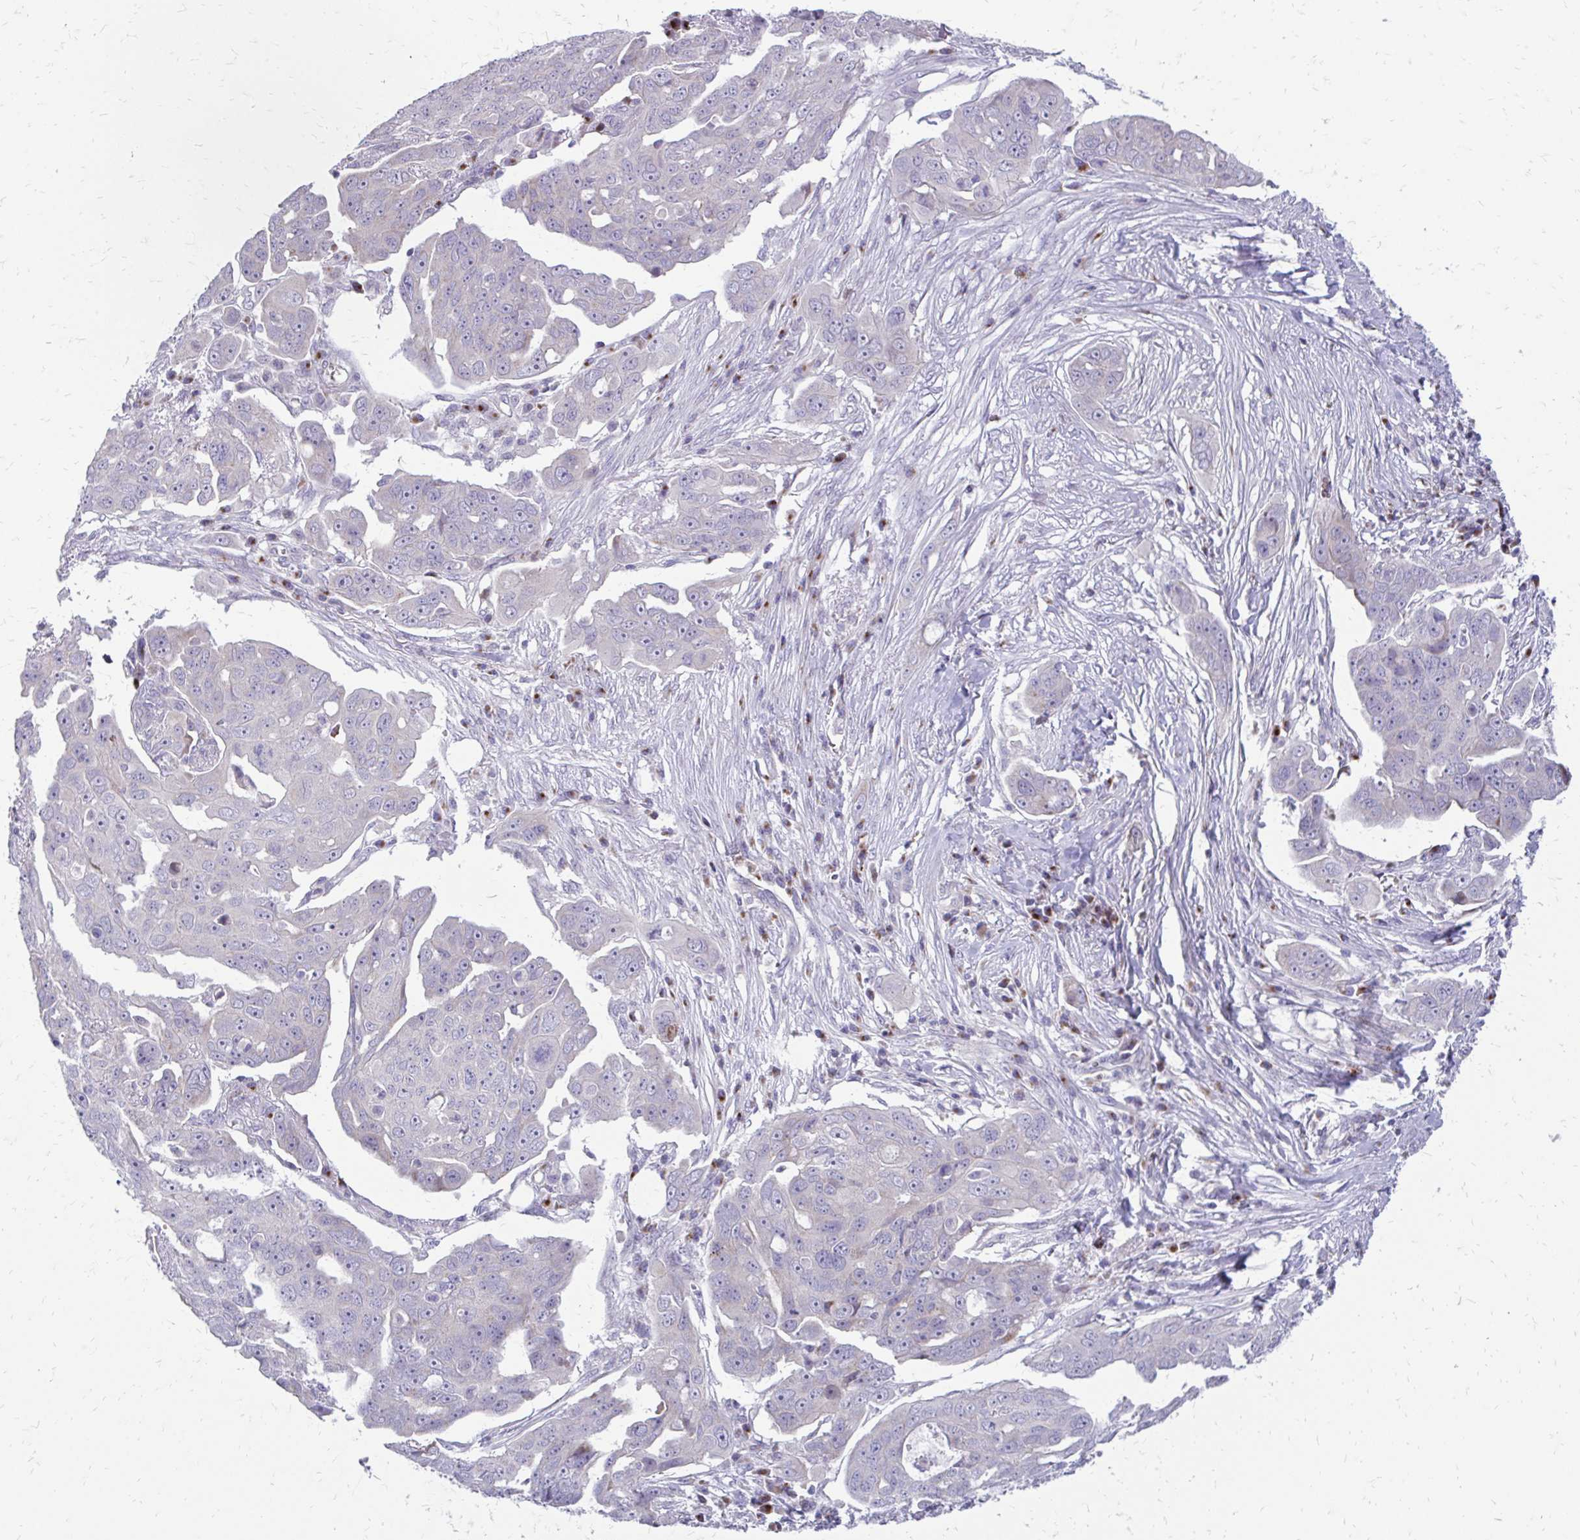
{"staining": {"intensity": "negative", "quantity": "none", "location": "none"}, "tissue": "ovarian cancer", "cell_type": "Tumor cells", "image_type": "cancer", "snomed": [{"axis": "morphology", "description": "Carcinoma, endometroid"}, {"axis": "topography", "description": "Ovary"}], "caption": "High power microscopy micrograph of an immunohistochemistry (IHC) micrograph of ovarian endometroid carcinoma, revealing no significant staining in tumor cells.", "gene": "FUNDC2", "patient": {"sex": "female", "age": 70}}